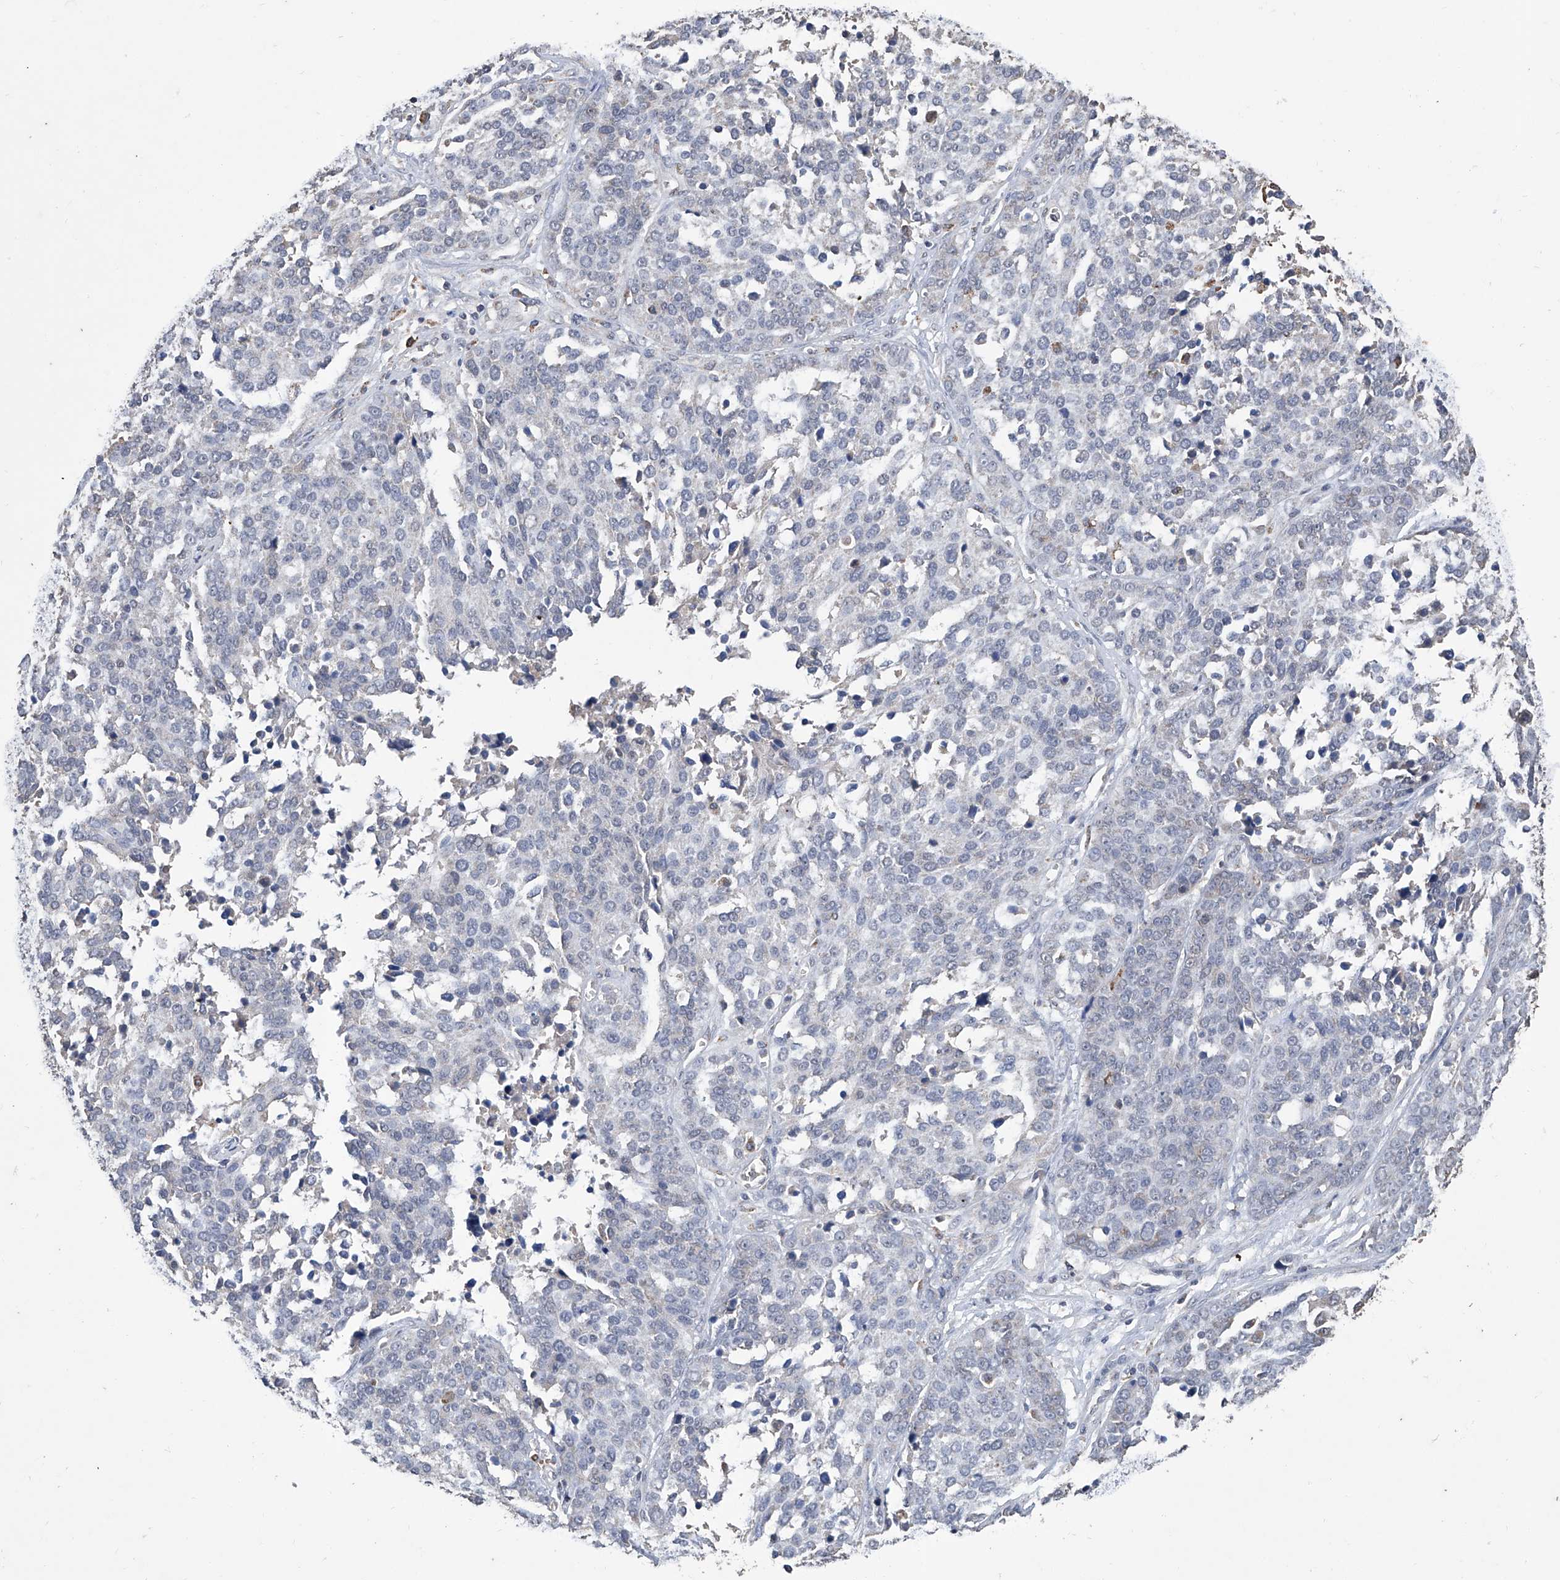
{"staining": {"intensity": "negative", "quantity": "none", "location": "none"}, "tissue": "ovarian cancer", "cell_type": "Tumor cells", "image_type": "cancer", "snomed": [{"axis": "morphology", "description": "Cystadenocarcinoma, serous, NOS"}, {"axis": "topography", "description": "Ovary"}], "caption": "Human ovarian serous cystadenocarcinoma stained for a protein using immunohistochemistry (IHC) reveals no expression in tumor cells.", "gene": "GPT", "patient": {"sex": "female", "age": 44}}